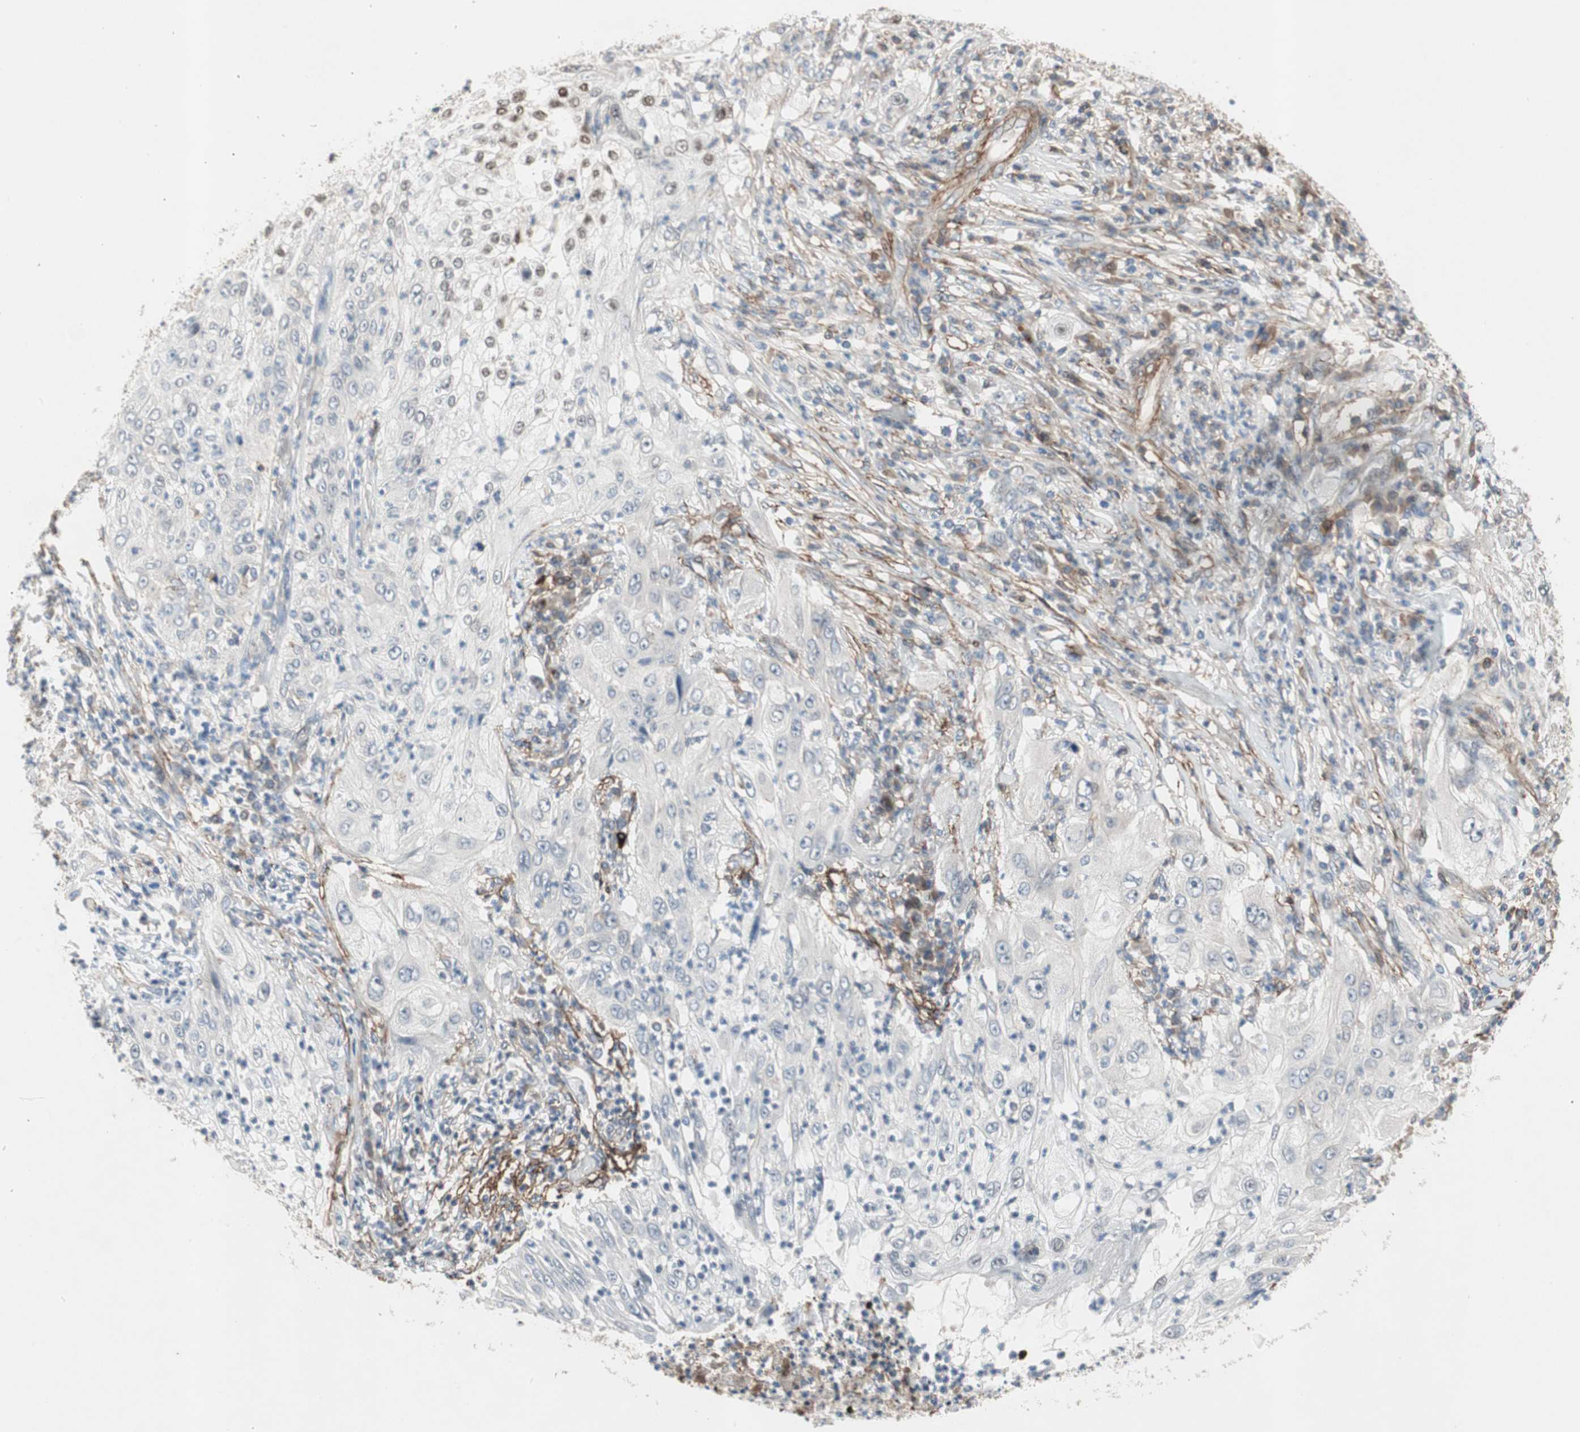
{"staining": {"intensity": "moderate", "quantity": "<25%", "location": "nuclear"}, "tissue": "lung cancer", "cell_type": "Tumor cells", "image_type": "cancer", "snomed": [{"axis": "morphology", "description": "Inflammation, NOS"}, {"axis": "morphology", "description": "Squamous cell carcinoma, NOS"}, {"axis": "topography", "description": "Lymph node"}, {"axis": "topography", "description": "Soft tissue"}, {"axis": "topography", "description": "Lung"}], "caption": "Lung squamous cell carcinoma was stained to show a protein in brown. There is low levels of moderate nuclear positivity in approximately <25% of tumor cells.", "gene": "GRHL1", "patient": {"sex": "male", "age": 66}}